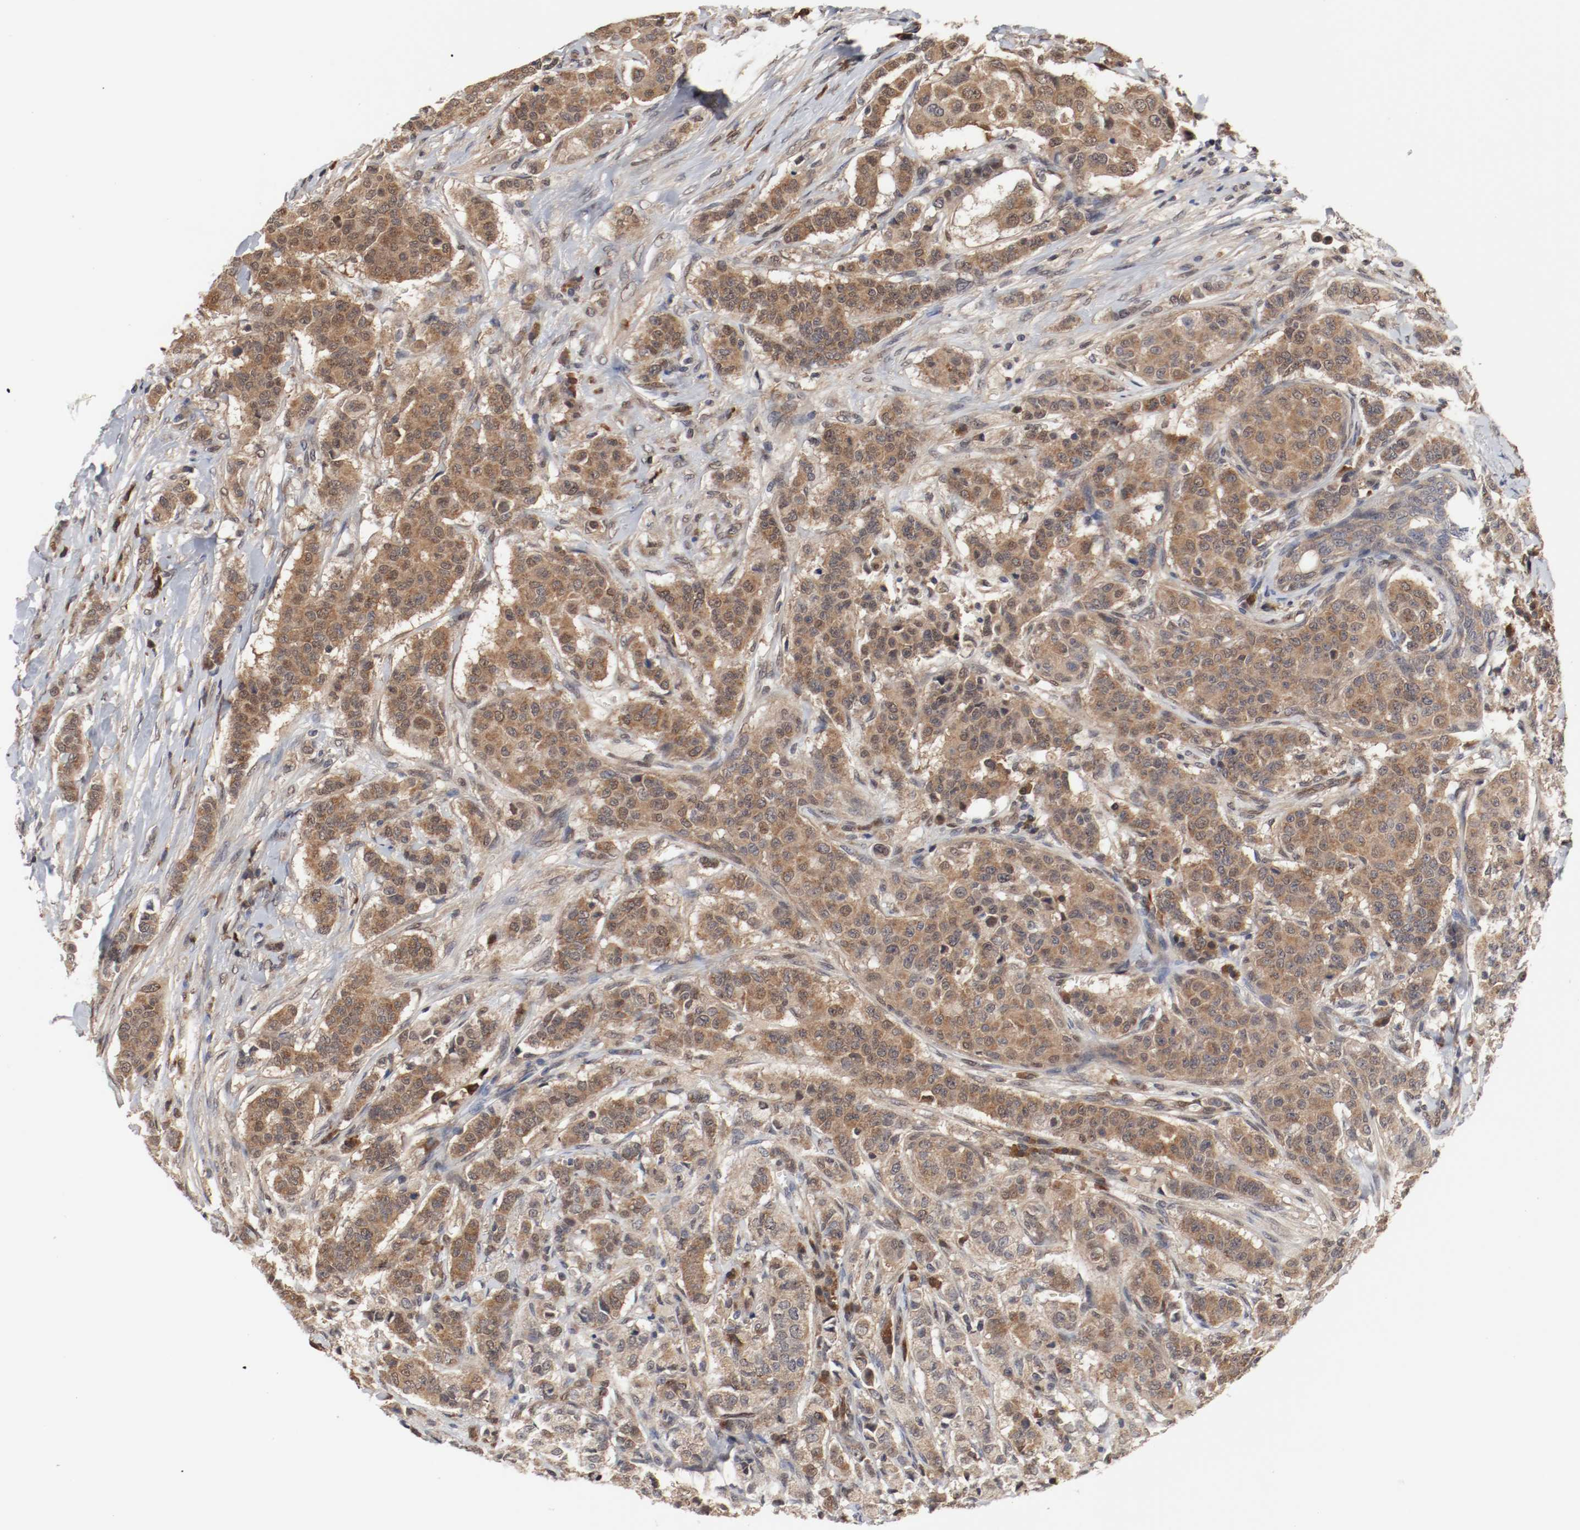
{"staining": {"intensity": "moderate", "quantity": ">75%", "location": "cytoplasmic/membranous,nuclear"}, "tissue": "breast cancer", "cell_type": "Tumor cells", "image_type": "cancer", "snomed": [{"axis": "morphology", "description": "Duct carcinoma"}, {"axis": "topography", "description": "Breast"}], "caption": "Immunohistochemical staining of breast cancer displays medium levels of moderate cytoplasmic/membranous and nuclear protein expression in approximately >75% of tumor cells.", "gene": "AFG3L2", "patient": {"sex": "female", "age": 40}}